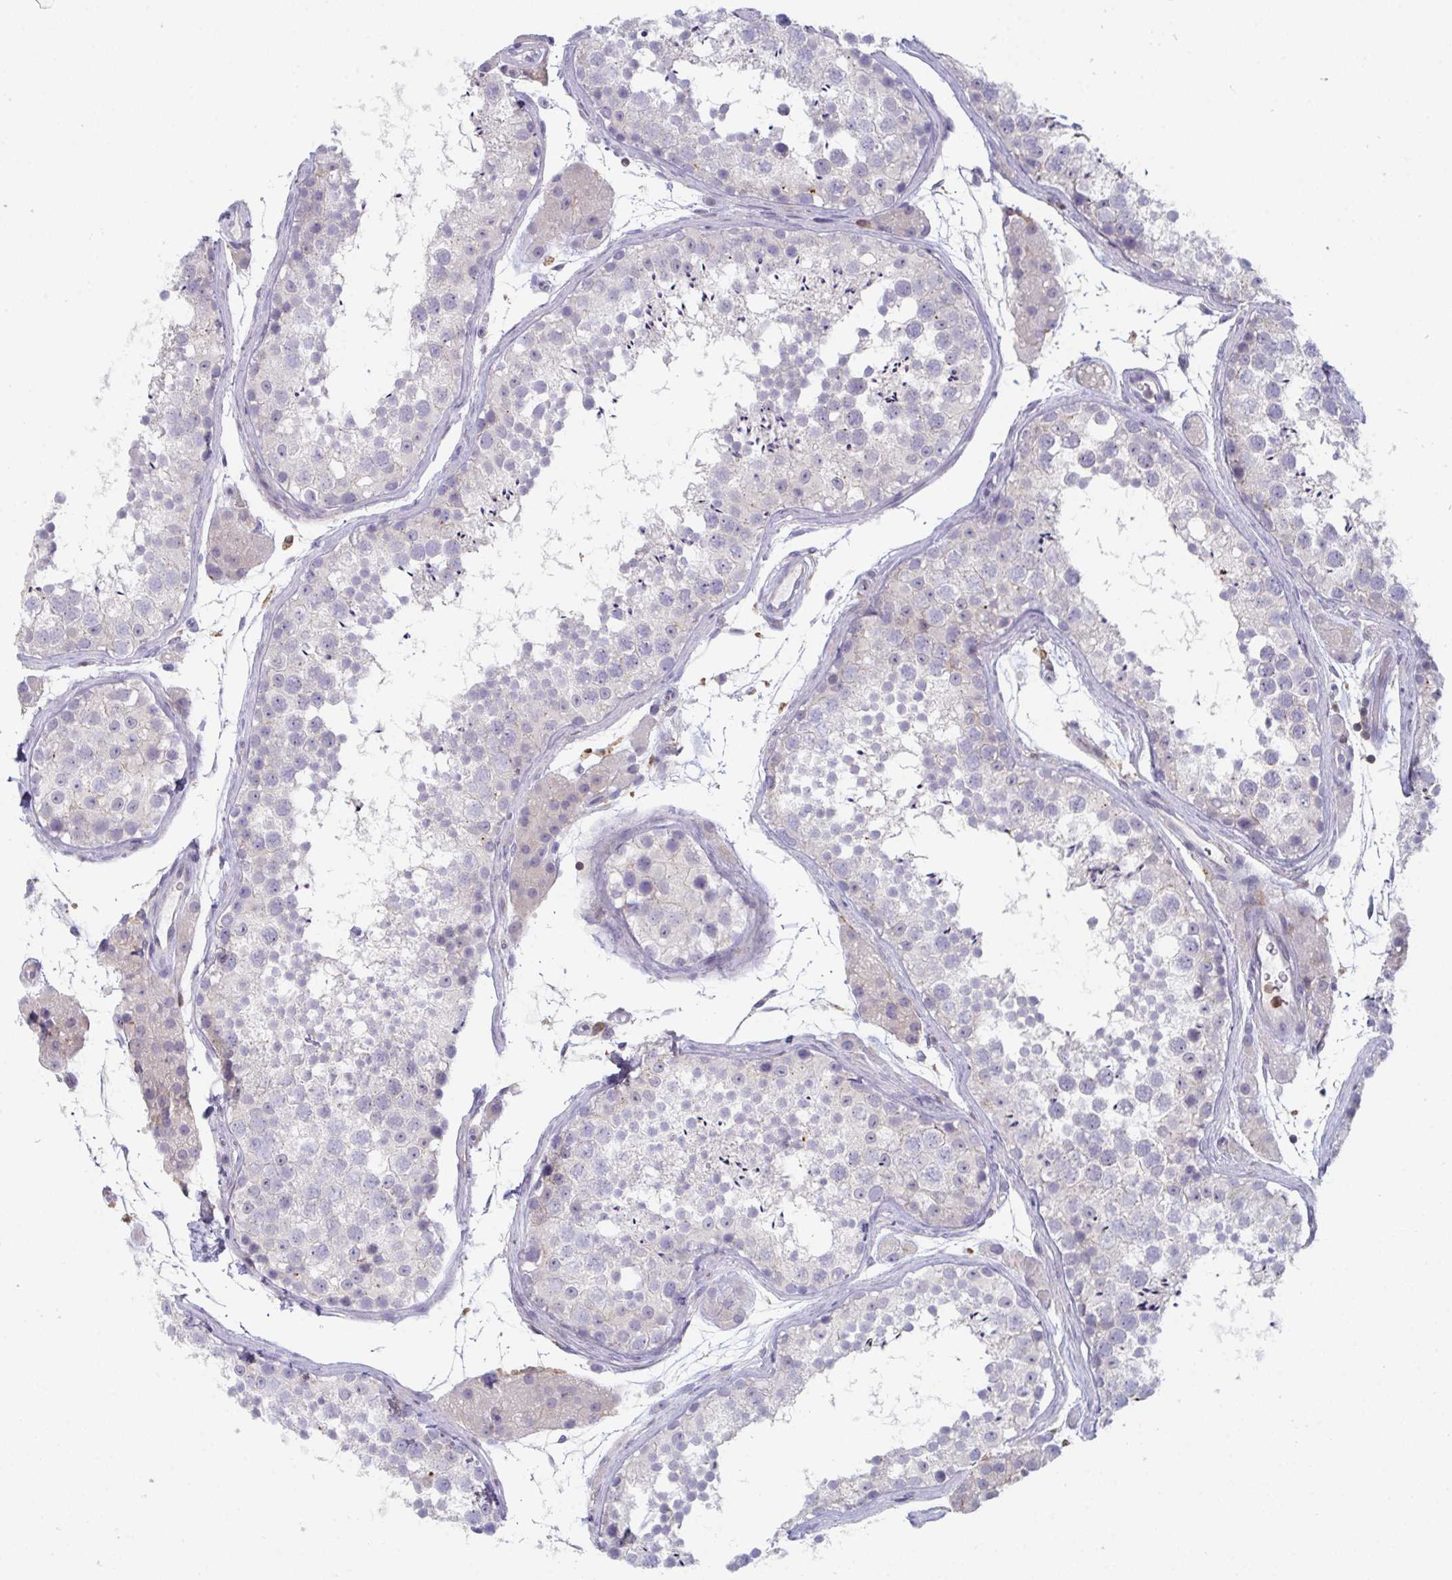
{"staining": {"intensity": "negative", "quantity": "none", "location": "none"}, "tissue": "testis", "cell_type": "Cells in seminiferous ducts", "image_type": "normal", "snomed": [{"axis": "morphology", "description": "Normal tissue, NOS"}, {"axis": "topography", "description": "Testis"}], "caption": "This is a image of immunohistochemistry (IHC) staining of normal testis, which shows no staining in cells in seminiferous ducts. The staining is performed using DAB brown chromogen with nuclei counter-stained in using hematoxylin.", "gene": "DISP2", "patient": {"sex": "male", "age": 41}}